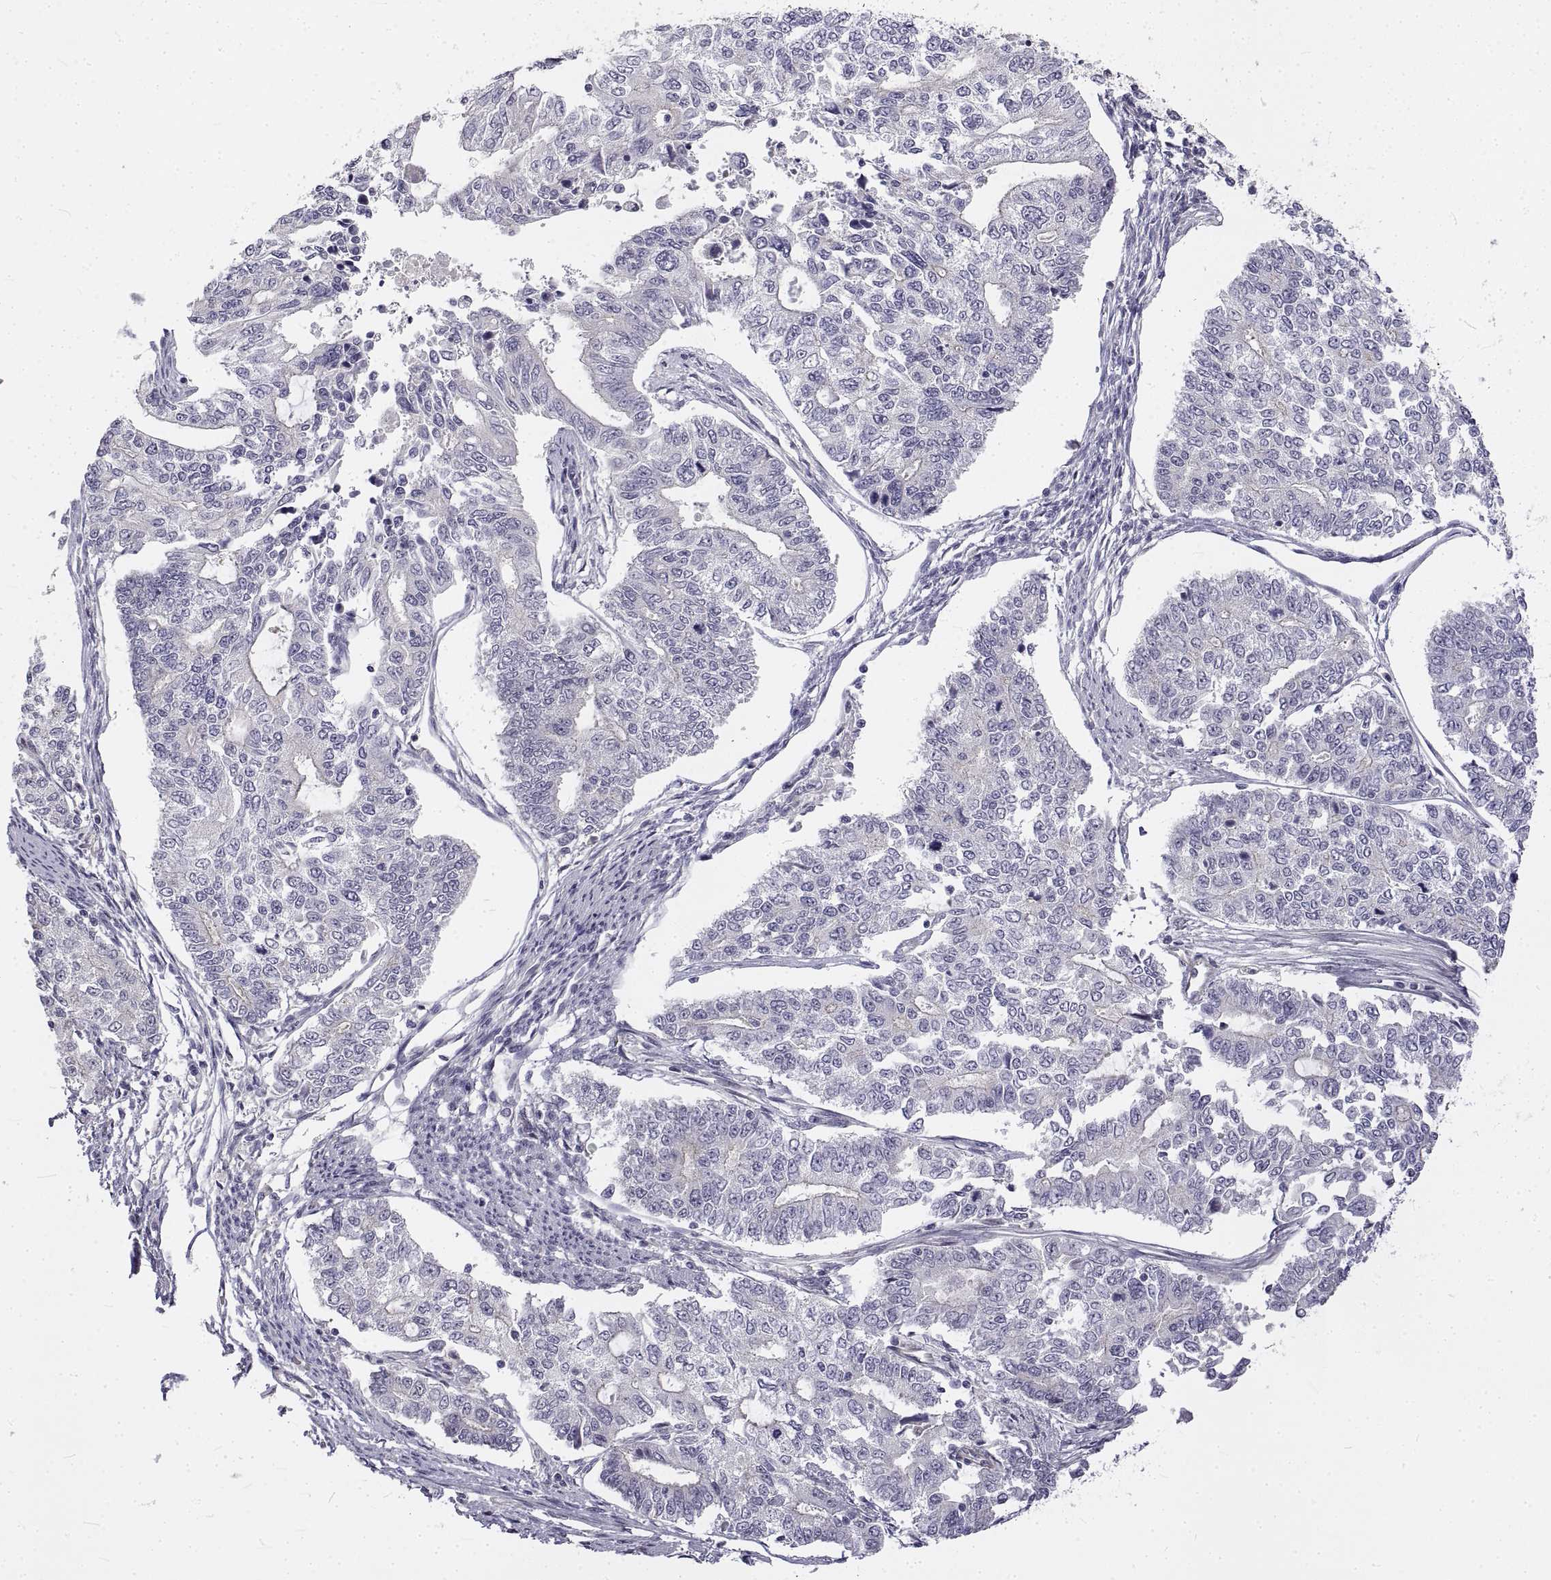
{"staining": {"intensity": "negative", "quantity": "none", "location": "none"}, "tissue": "endometrial cancer", "cell_type": "Tumor cells", "image_type": "cancer", "snomed": [{"axis": "morphology", "description": "Adenocarcinoma, NOS"}, {"axis": "topography", "description": "Uterus"}], "caption": "The IHC image has no significant expression in tumor cells of adenocarcinoma (endometrial) tissue.", "gene": "ANO2", "patient": {"sex": "female", "age": 59}}